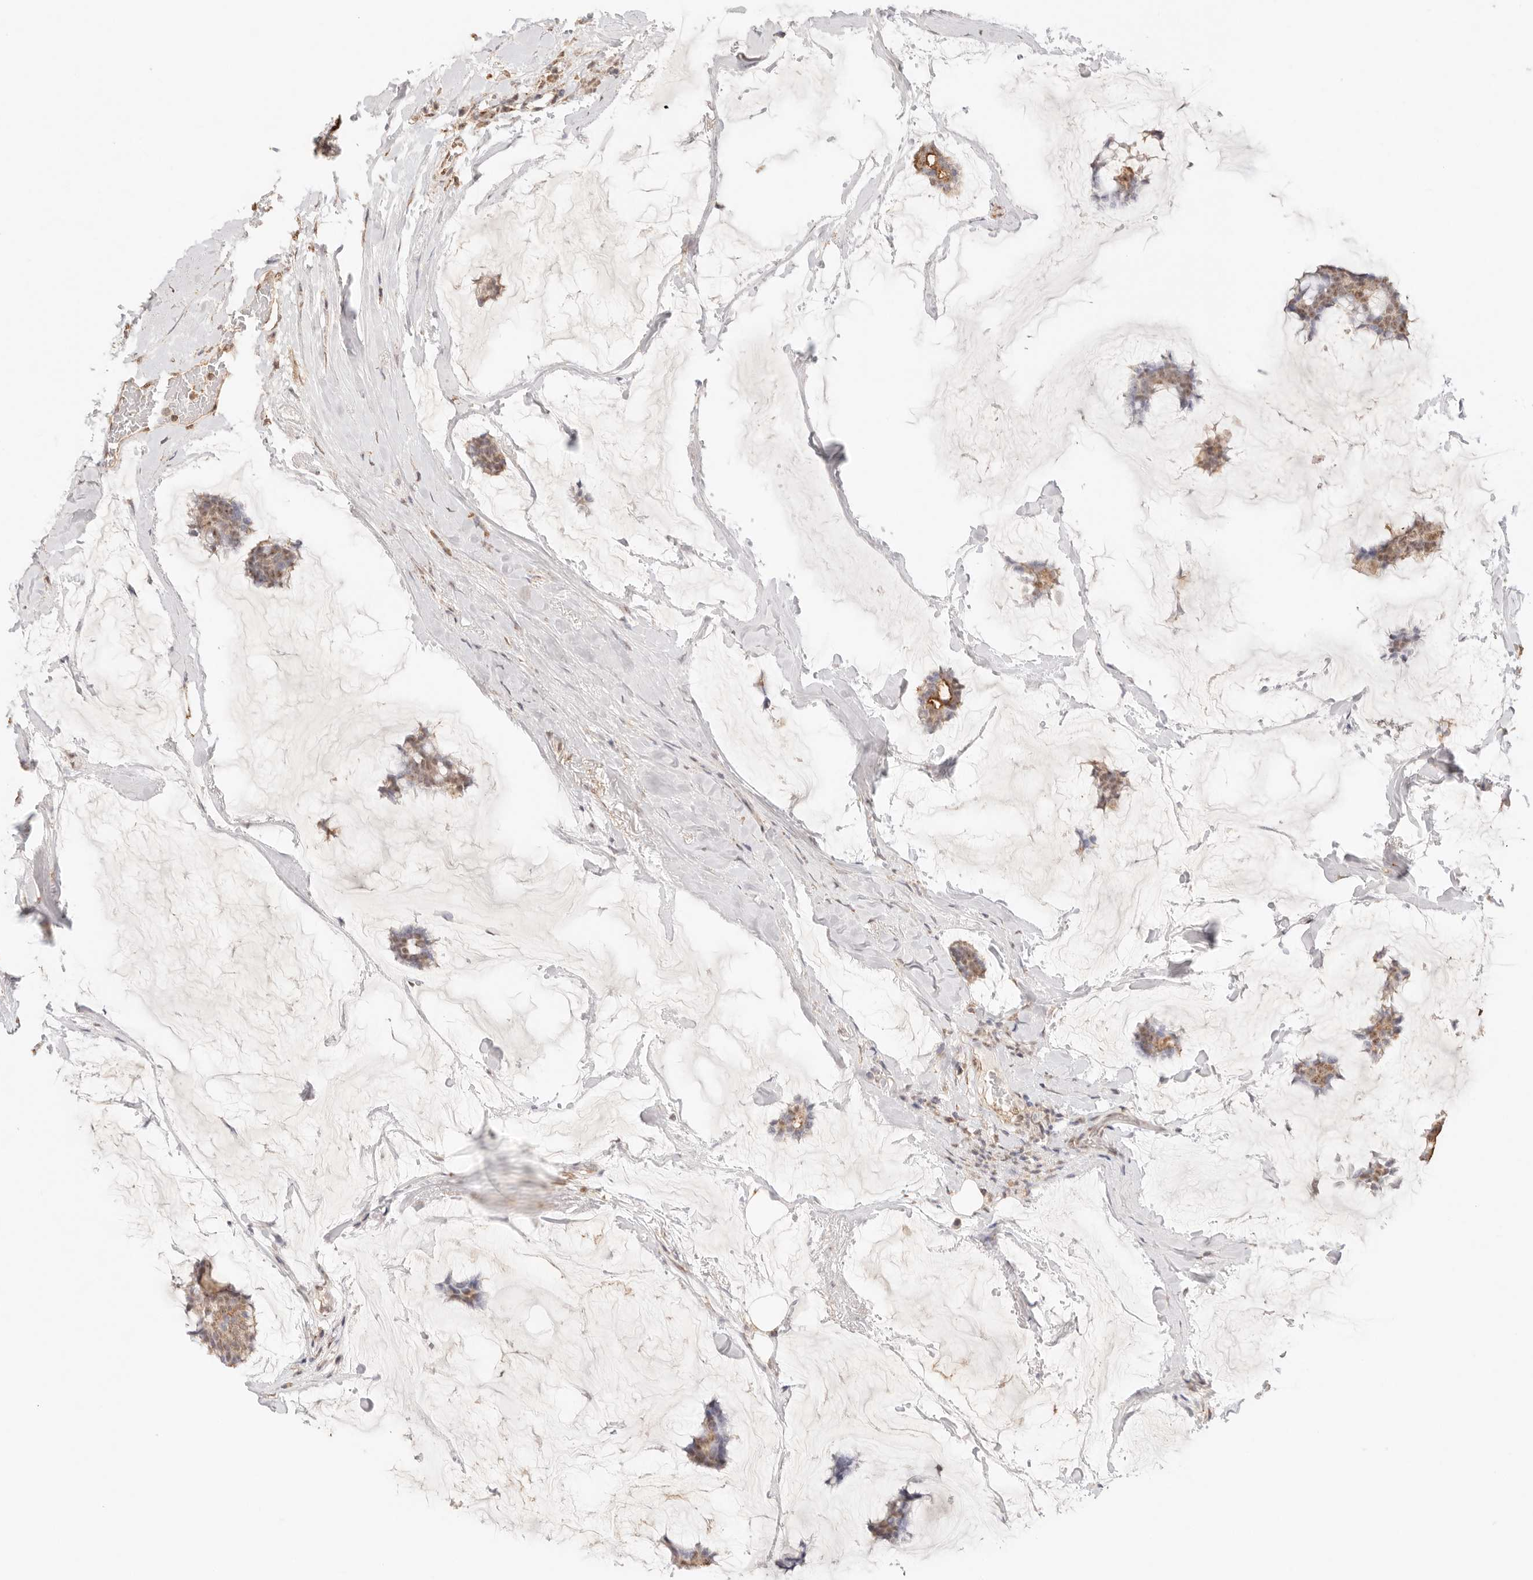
{"staining": {"intensity": "moderate", "quantity": ">75%", "location": "cytoplasmic/membranous,nuclear"}, "tissue": "breast cancer", "cell_type": "Tumor cells", "image_type": "cancer", "snomed": [{"axis": "morphology", "description": "Duct carcinoma"}, {"axis": "topography", "description": "Breast"}], "caption": "Moderate cytoplasmic/membranous and nuclear positivity is present in about >75% of tumor cells in breast cancer (intraductal carcinoma). (DAB IHC, brown staining for protein, blue staining for nuclei).", "gene": "IL1R2", "patient": {"sex": "female", "age": 93}}